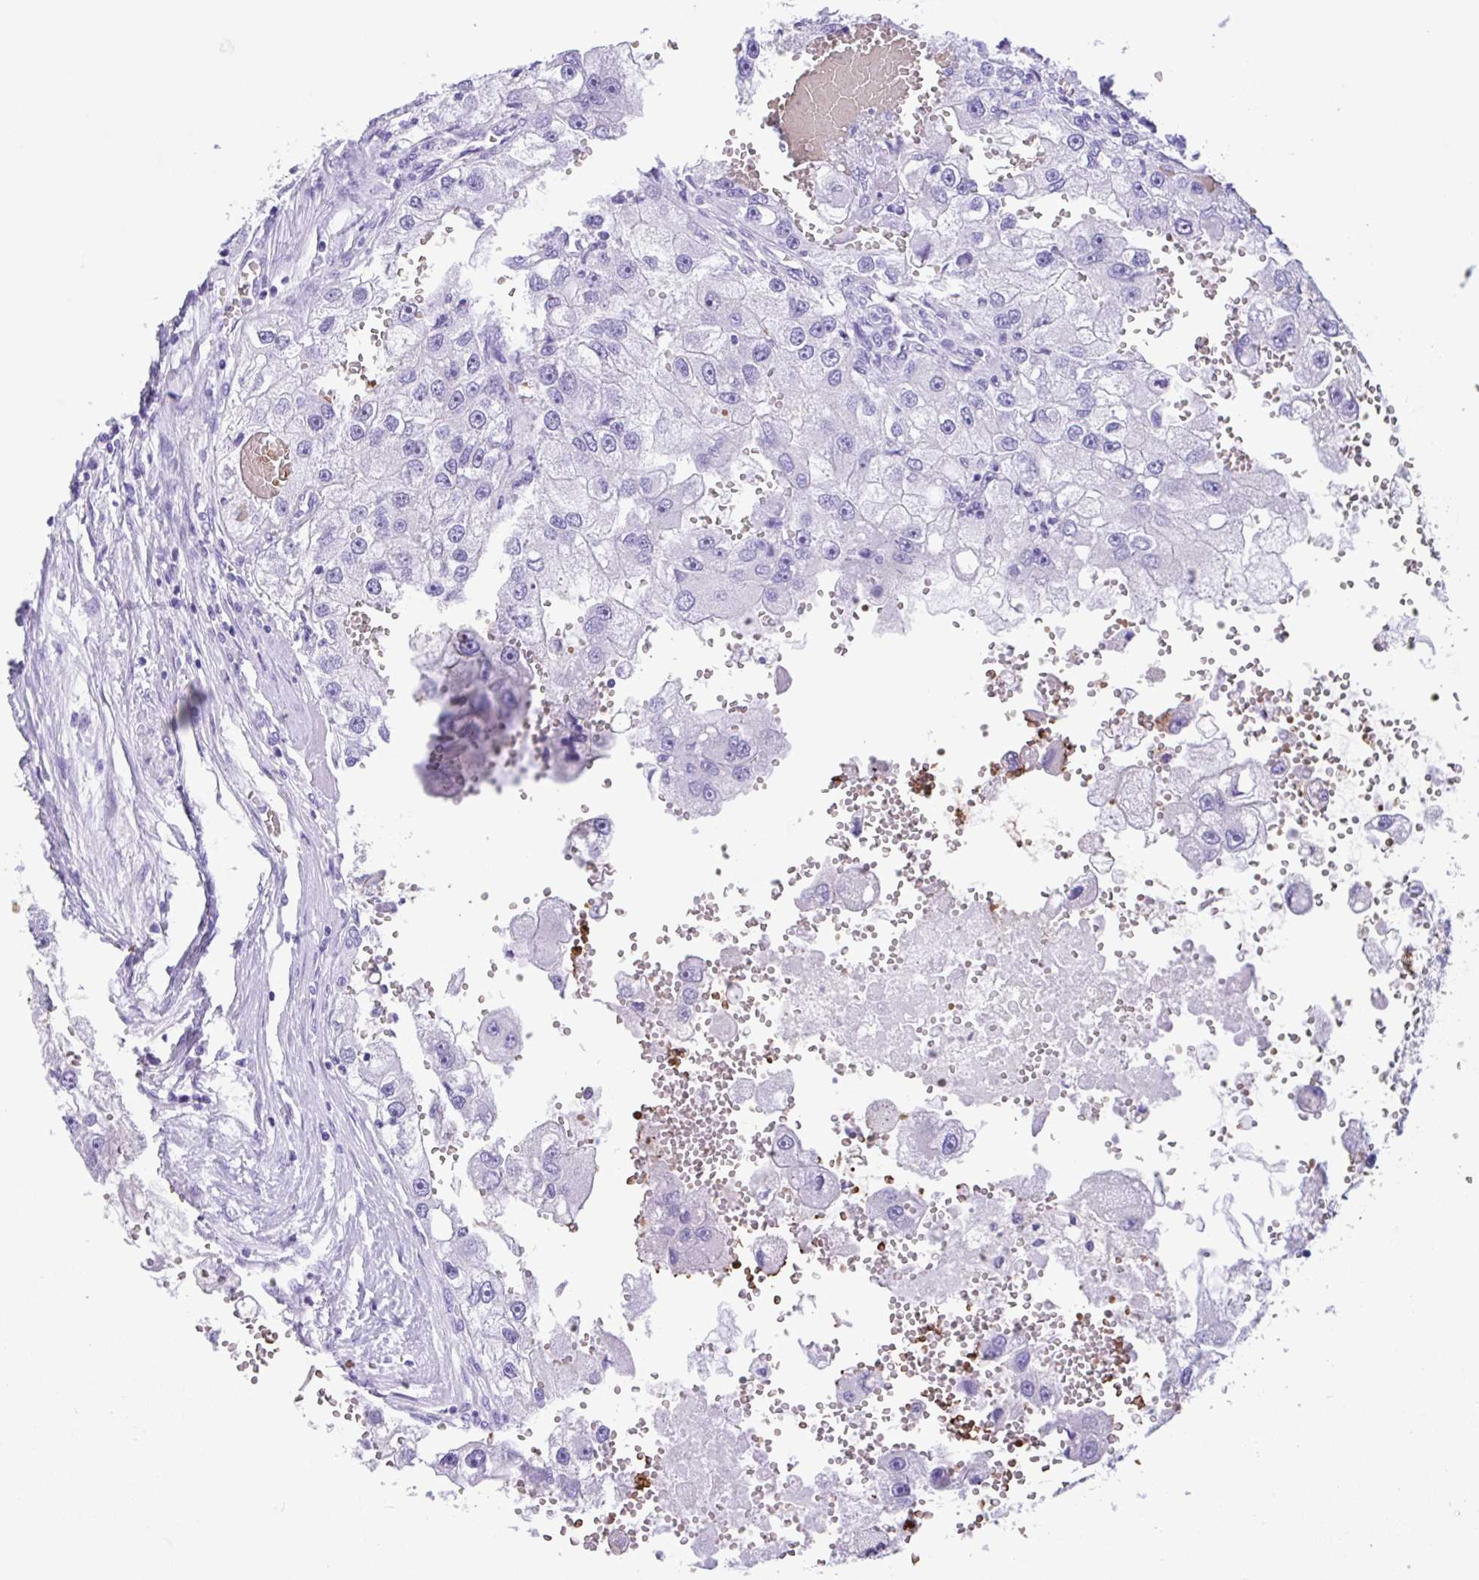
{"staining": {"intensity": "negative", "quantity": "none", "location": "none"}, "tissue": "renal cancer", "cell_type": "Tumor cells", "image_type": "cancer", "snomed": [{"axis": "morphology", "description": "Adenocarcinoma, NOS"}, {"axis": "topography", "description": "Kidney"}], "caption": "An image of renal adenocarcinoma stained for a protein demonstrates no brown staining in tumor cells.", "gene": "TMEM79", "patient": {"sex": "male", "age": 63}}